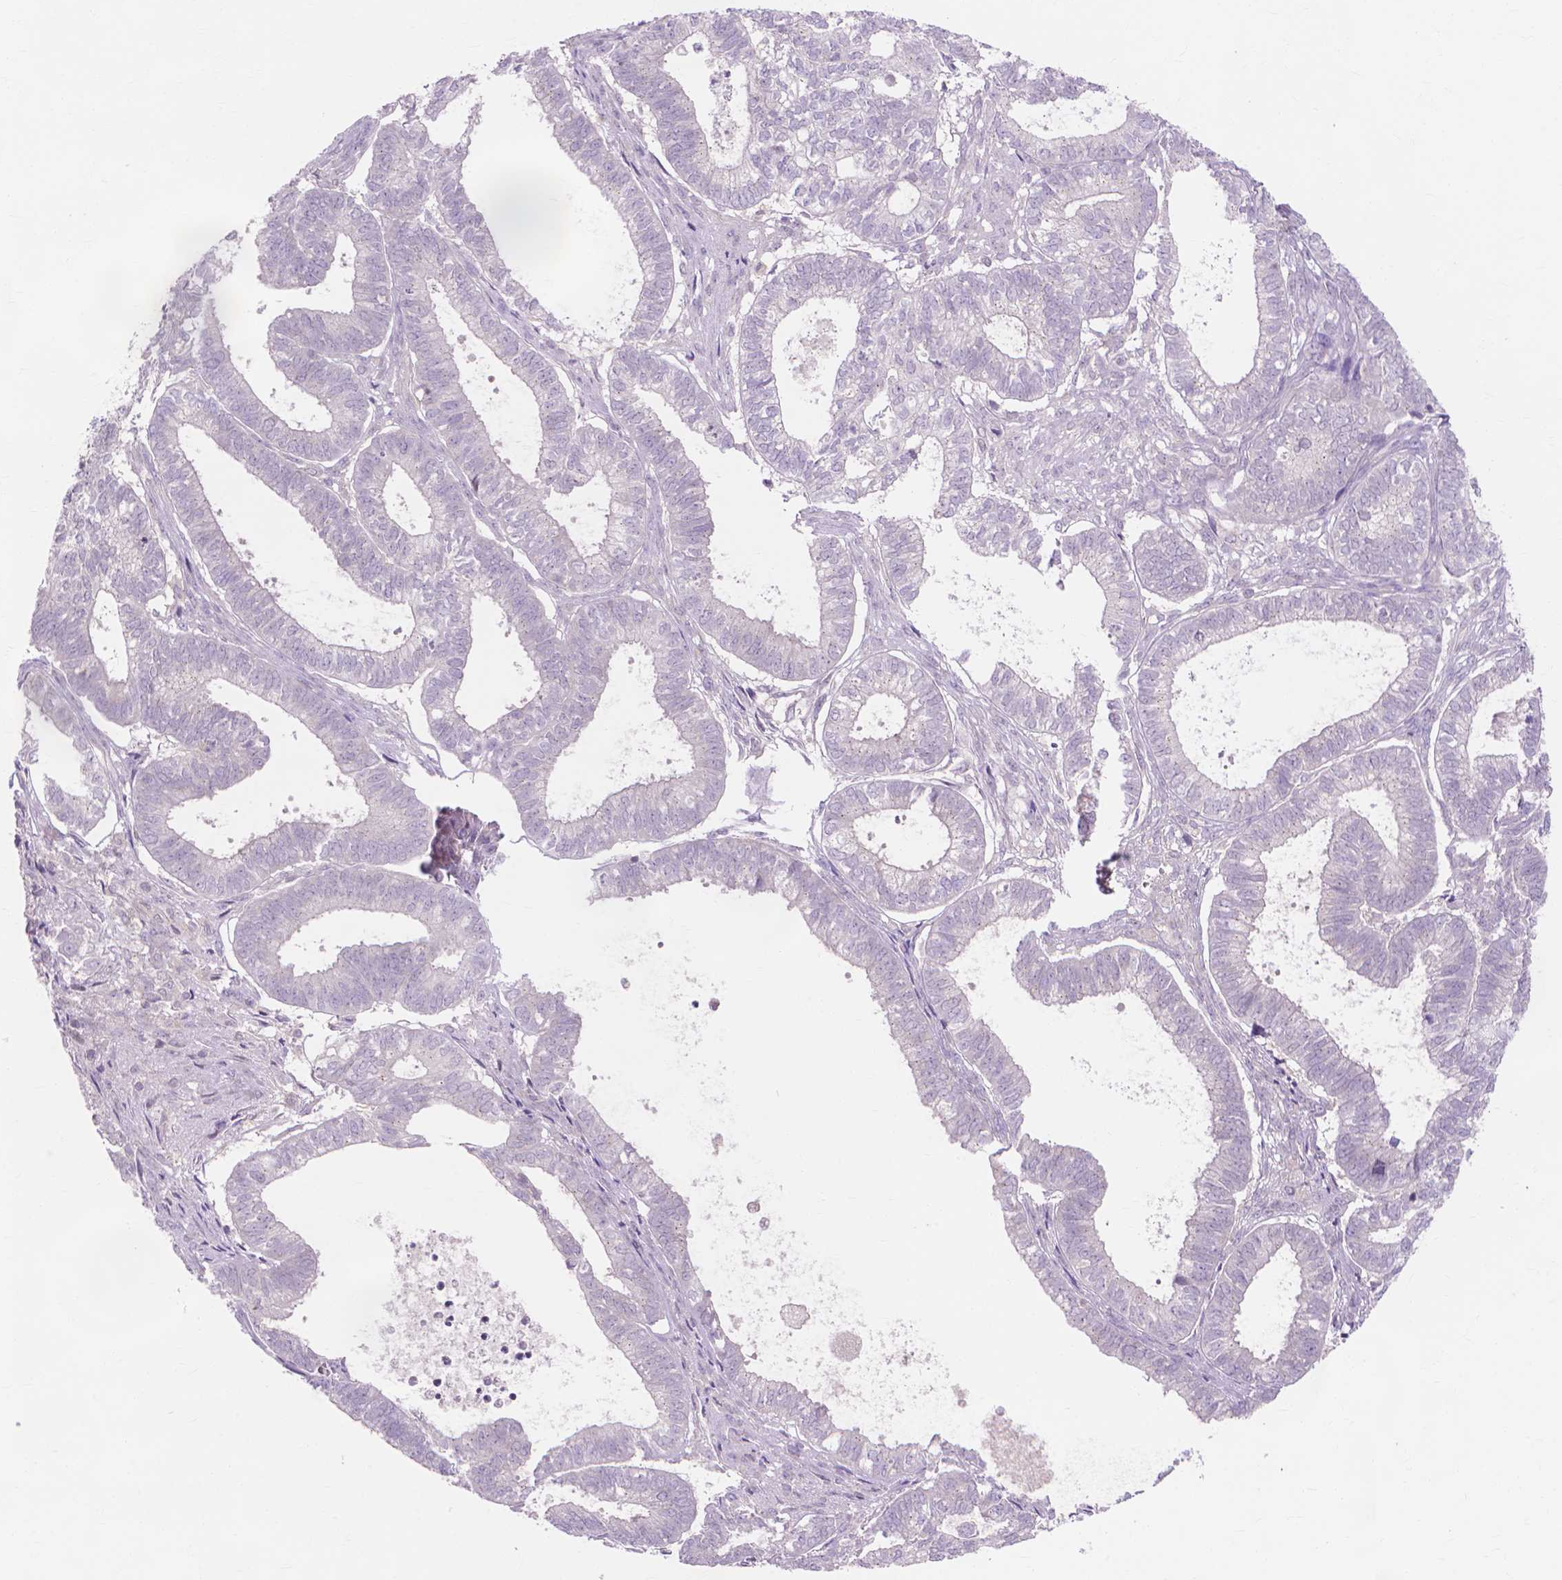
{"staining": {"intensity": "negative", "quantity": "none", "location": "none"}, "tissue": "ovarian cancer", "cell_type": "Tumor cells", "image_type": "cancer", "snomed": [{"axis": "morphology", "description": "Carcinoma, endometroid"}, {"axis": "topography", "description": "Ovary"}], "caption": "Ovarian cancer was stained to show a protein in brown. There is no significant staining in tumor cells.", "gene": "PRDM13", "patient": {"sex": "female", "age": 64}}